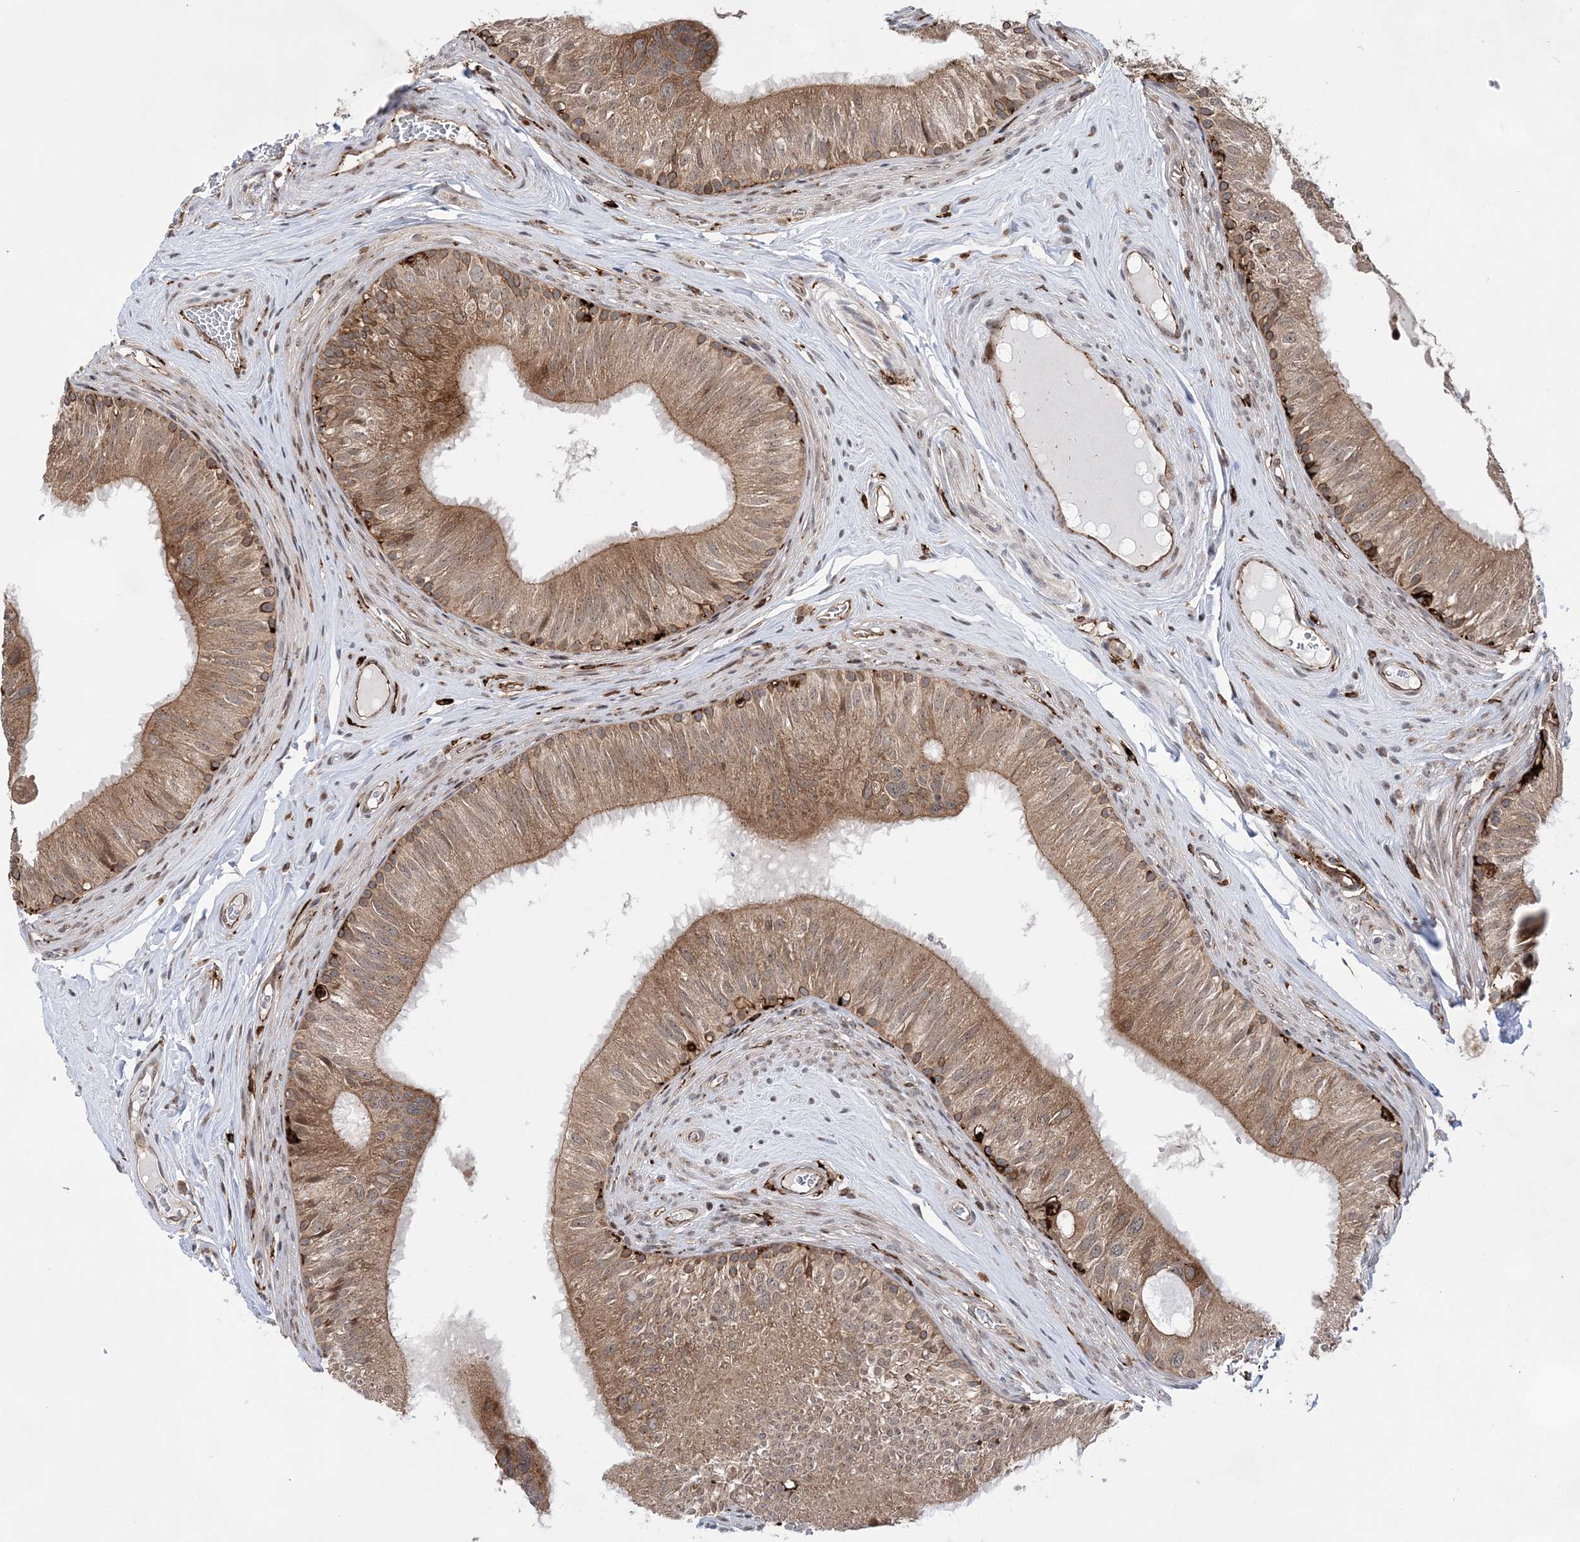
{"staining": {"intensity": "moderate", "quantity": ">75%", "location": "cytoplasmic/membranous"}, "tissue": "epididymis", "cell_type": "Glandular cells", "image_type": "normal", "snomed": [{"axis": "morphology", "description": "Normal tissue, NOS"}, {"axis": "topography", "description": "Epididymis"}], "caption": "A high-resolution photomicrograph shows immunohistochemistry (IHC) staining of unremarkable epididymis, which demonstrates moderate cytoplasmic/membranous positivity in about >75% of glandular cells.", "gene": "ANAPC15", "patient": {"sex": "male", "age": 46}}